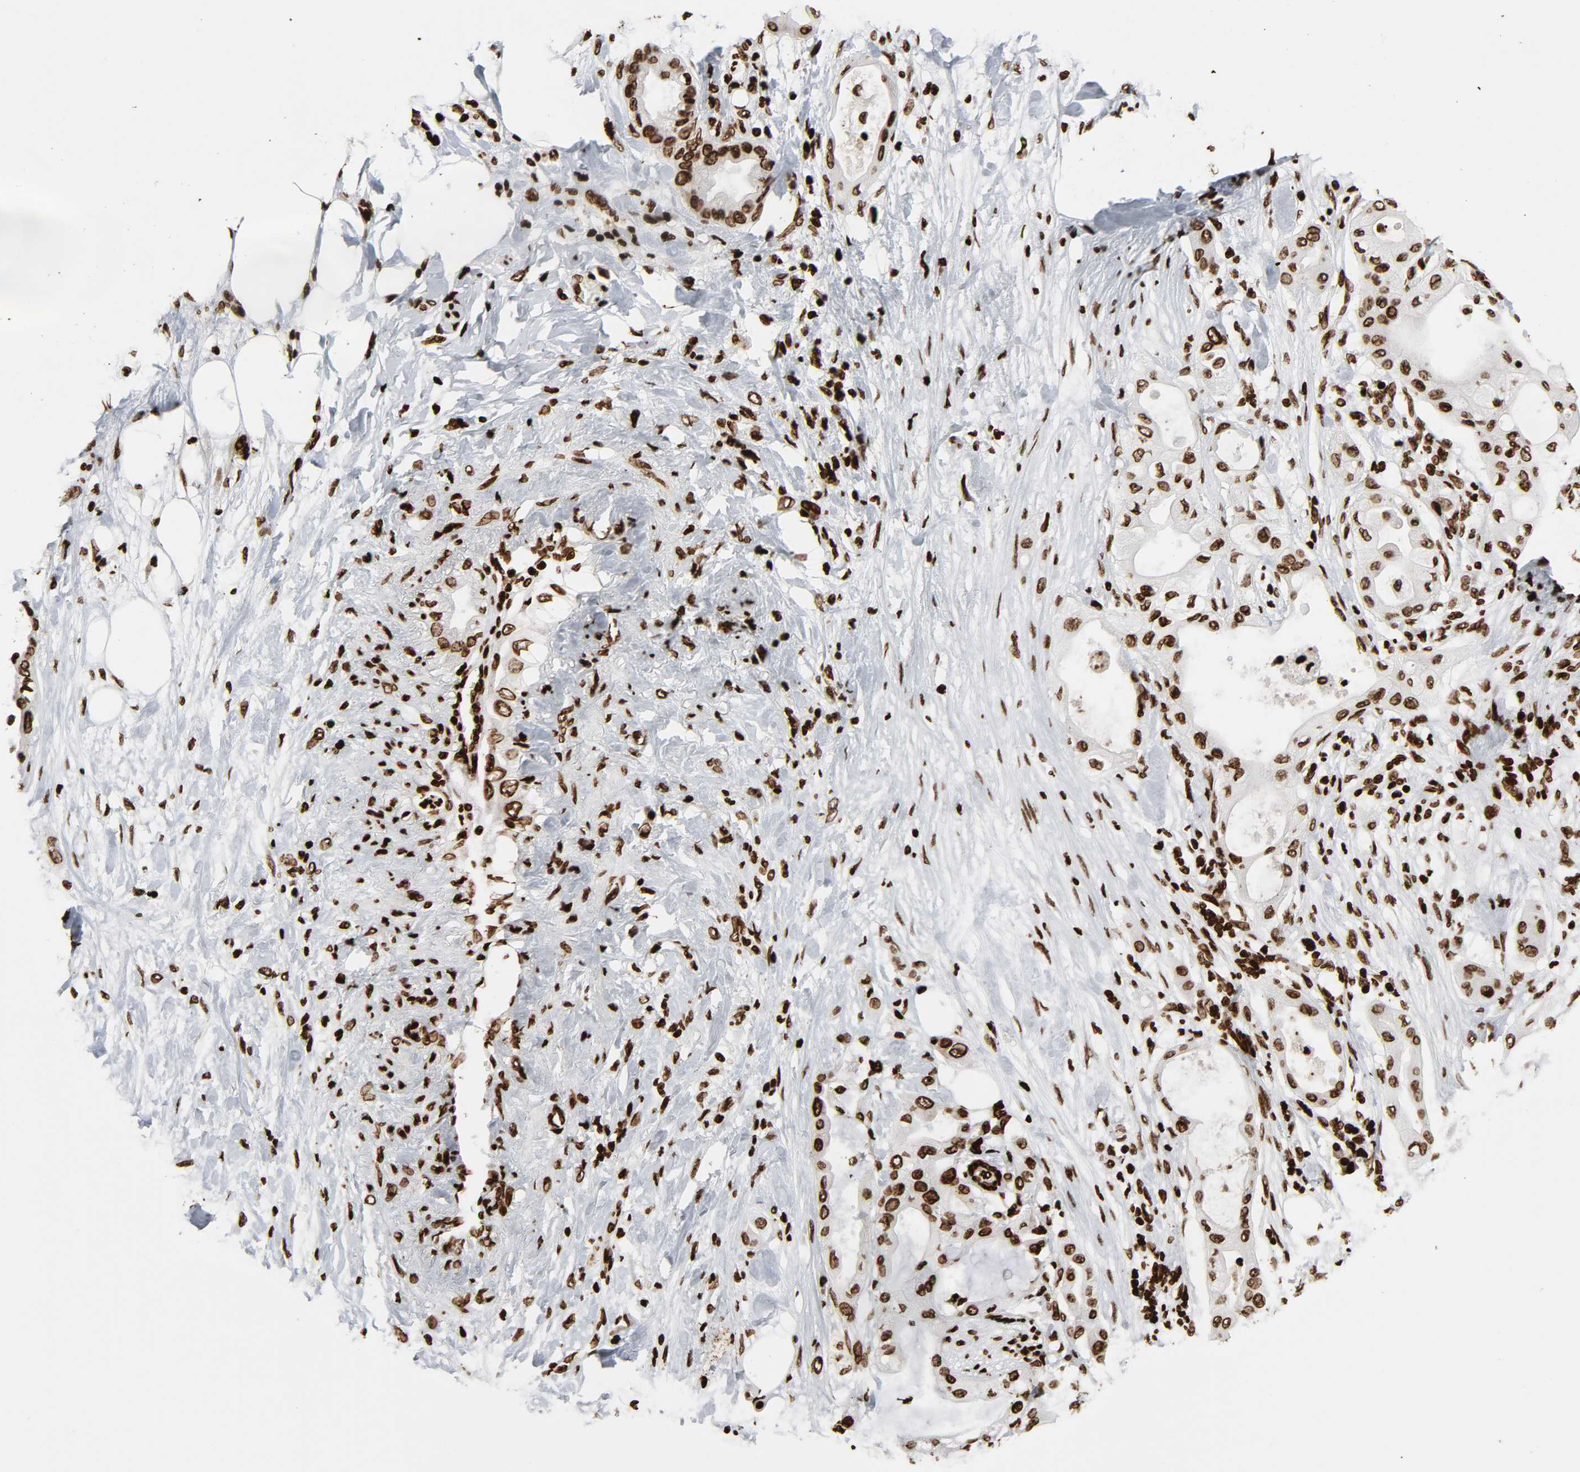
{"staining": {"intensity": "strong", "quantity": ">75%", "location": "nuclear"}, "tissue": "pancreatic cancer", "cell_type": "Tumor cells", "image_type": "cancer", "snomed": [{"axis": "morphology", "description": "Adenocarcinoma, NOS"}, {"axis": "morphology", "description": "Adenocarcinoma, metastatic, NOS"}, {"axis": "topography", "description": "Lymph node"}, {"axis": "topography", "description": "Pancreas"}, {"axis": "topography", "description": "Duodenum"}], "caption": "There is high levels of strong nuclear expression in tumor cells of pancreatic cancer (metastatic adenocarcinoma), as demonstrated by immunohistochemical staining (brown color).", "gene": "RXRA", "patient": {"sex": "female", "age": 64}}